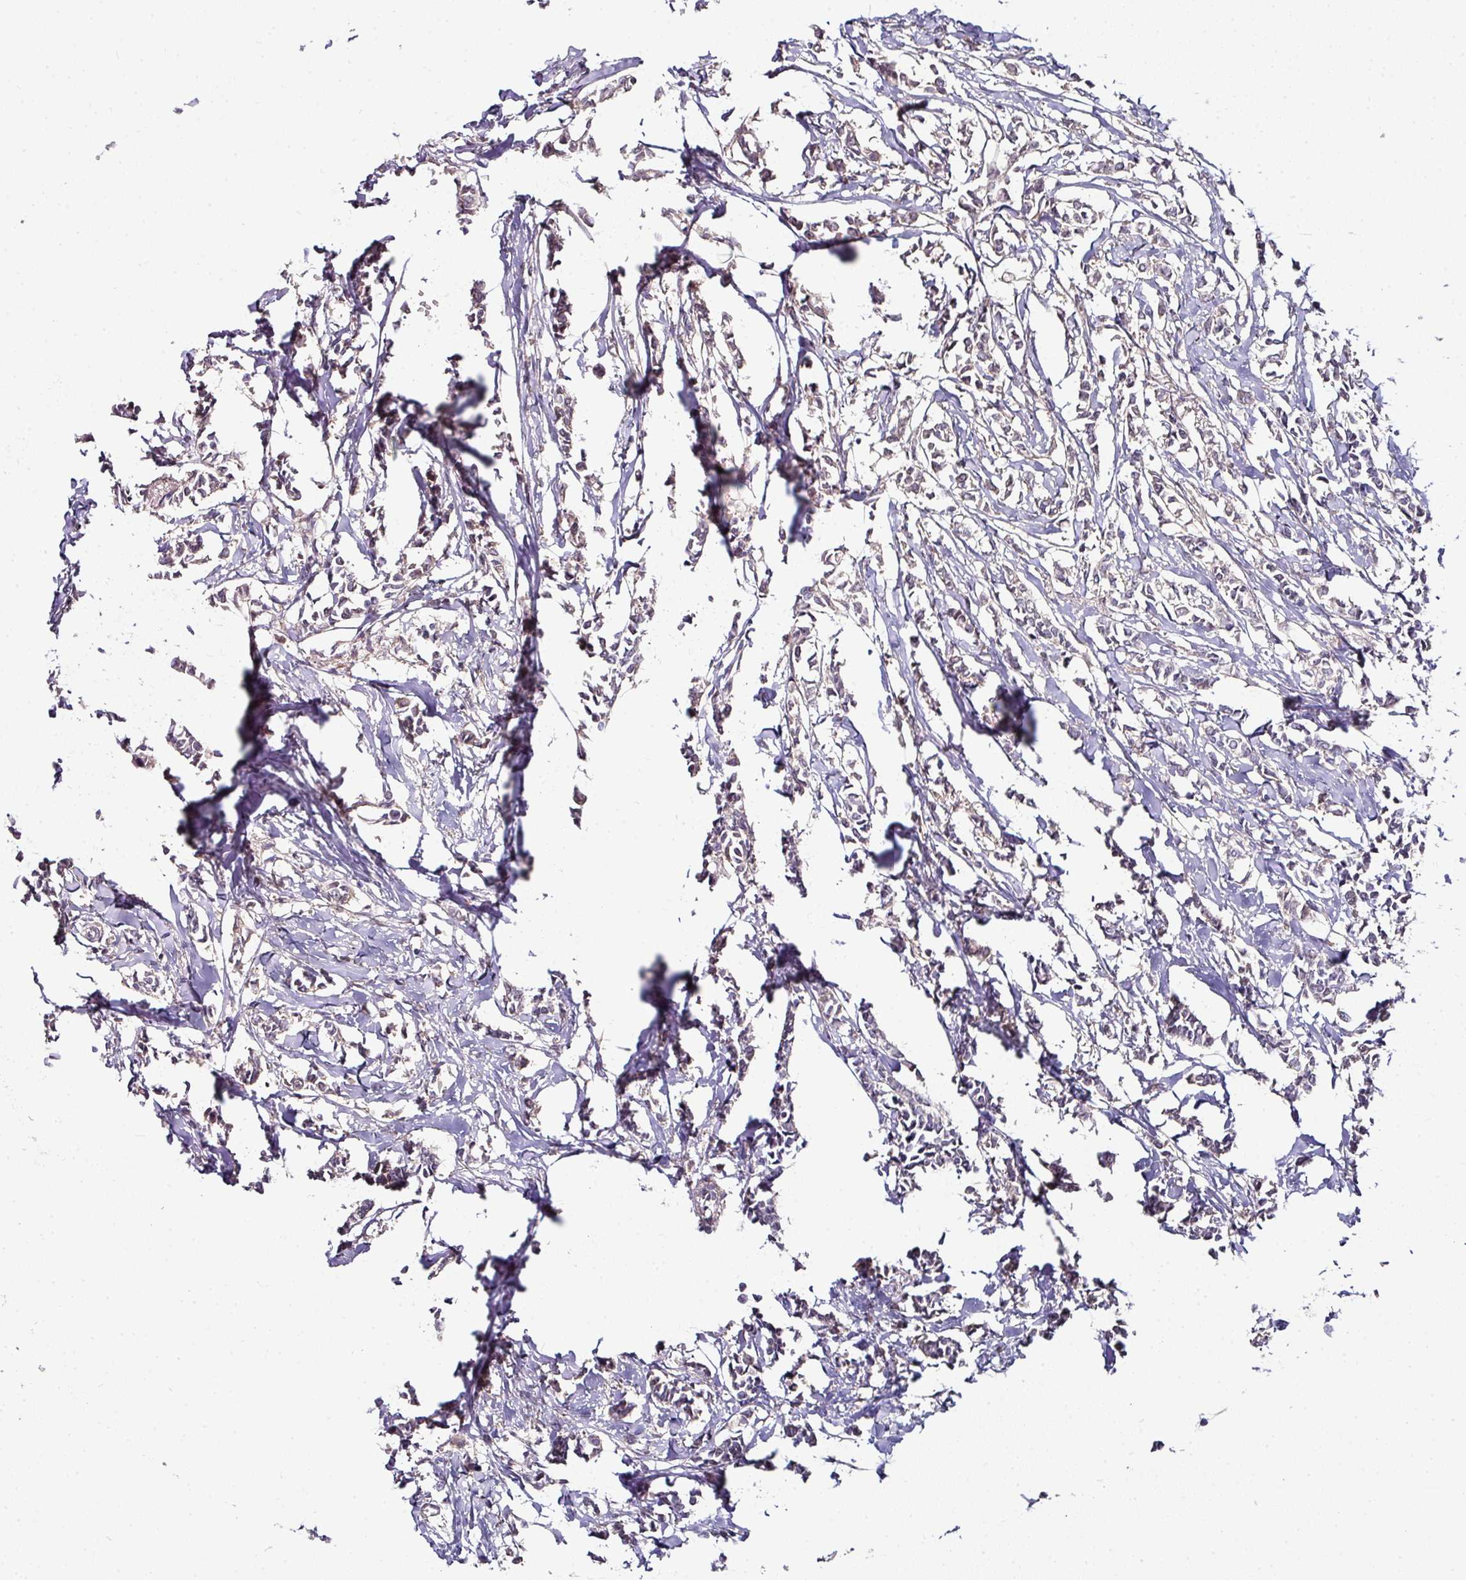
{"staining": {"intensity": "weak", "quantity": "<25%", "location": "cytoplasmic/membranous"}, "tissue": "breast cancer", "cell_type": "Tumor cells", "image_type": "cancer", "snomed": [{"axis": "morphology", "description": "Duct carcinoma"}, {"axis": "topography", "description": "Breast"}], "caption": "Immunohistochemistry (IHC) image of human breast intraductal carcinoma stained for a protein (brown), which exhibits no expression in tumor cells.", "gene": "CTDSP2", "patient": {"sex": "female", "age": 41}}